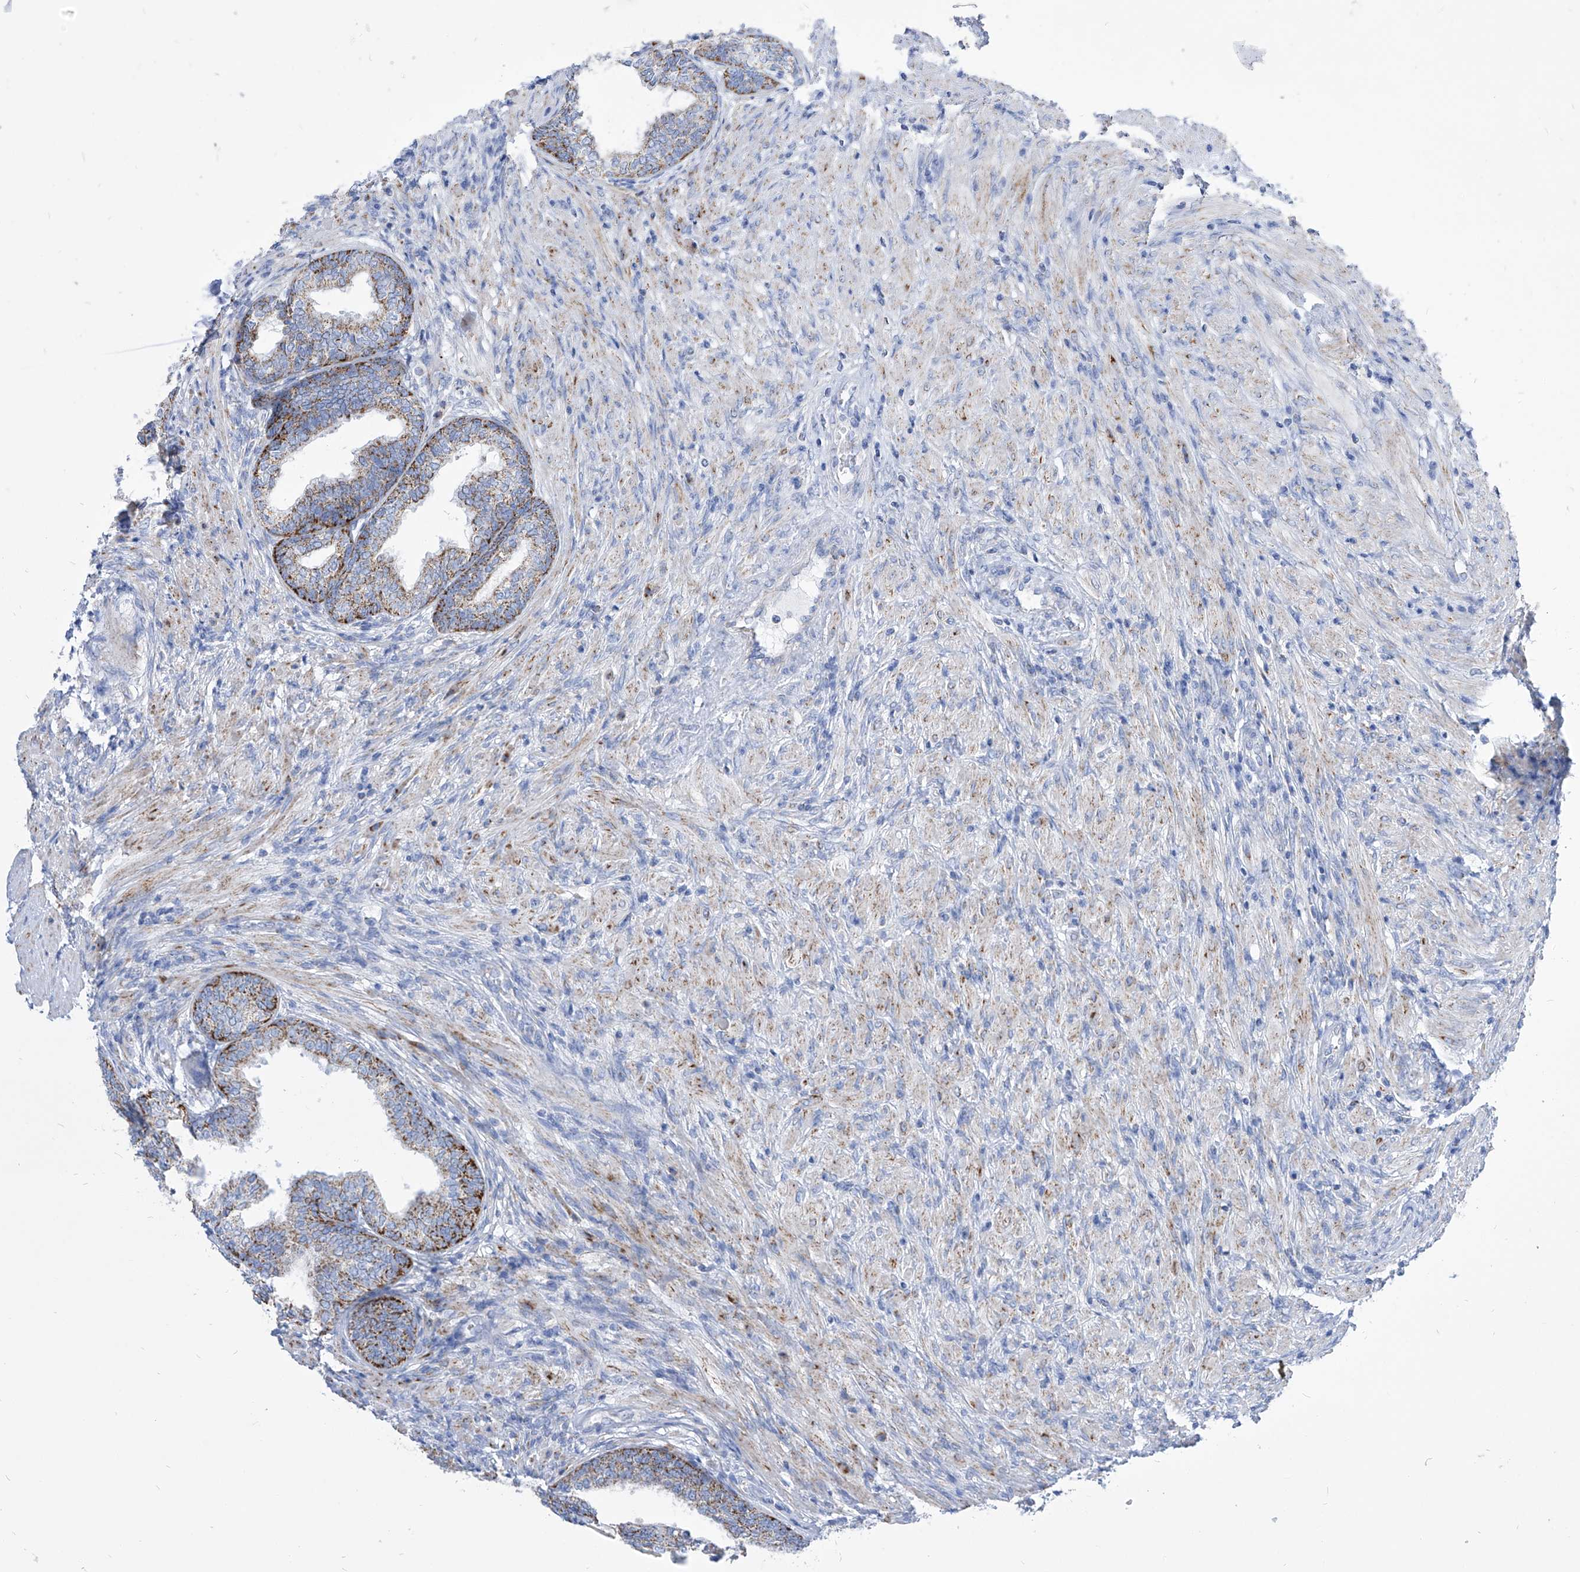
{"staining": {"intensity": "moderate", "quantity": "<25%", "location": "cytoplasmic/membranous"}, "tissue": "prostate", "cell_type": "Glandular cells", "image_type": "normal", "snomed": [{"axis": "morphology", "description": "Normal tissue, NOS"}, {"axis": "topography", "description": "Prostate"}], "caption": "This histopathology image reveals normal prostate stained with IHC to label a protein in brown. The cytoplasmic/membranous of glandular cells show moderate positivity for the protein. Nuclei are counter-stained blue.", "gene": "COQ3", "patient": {"sex": "male", "age": 76}}